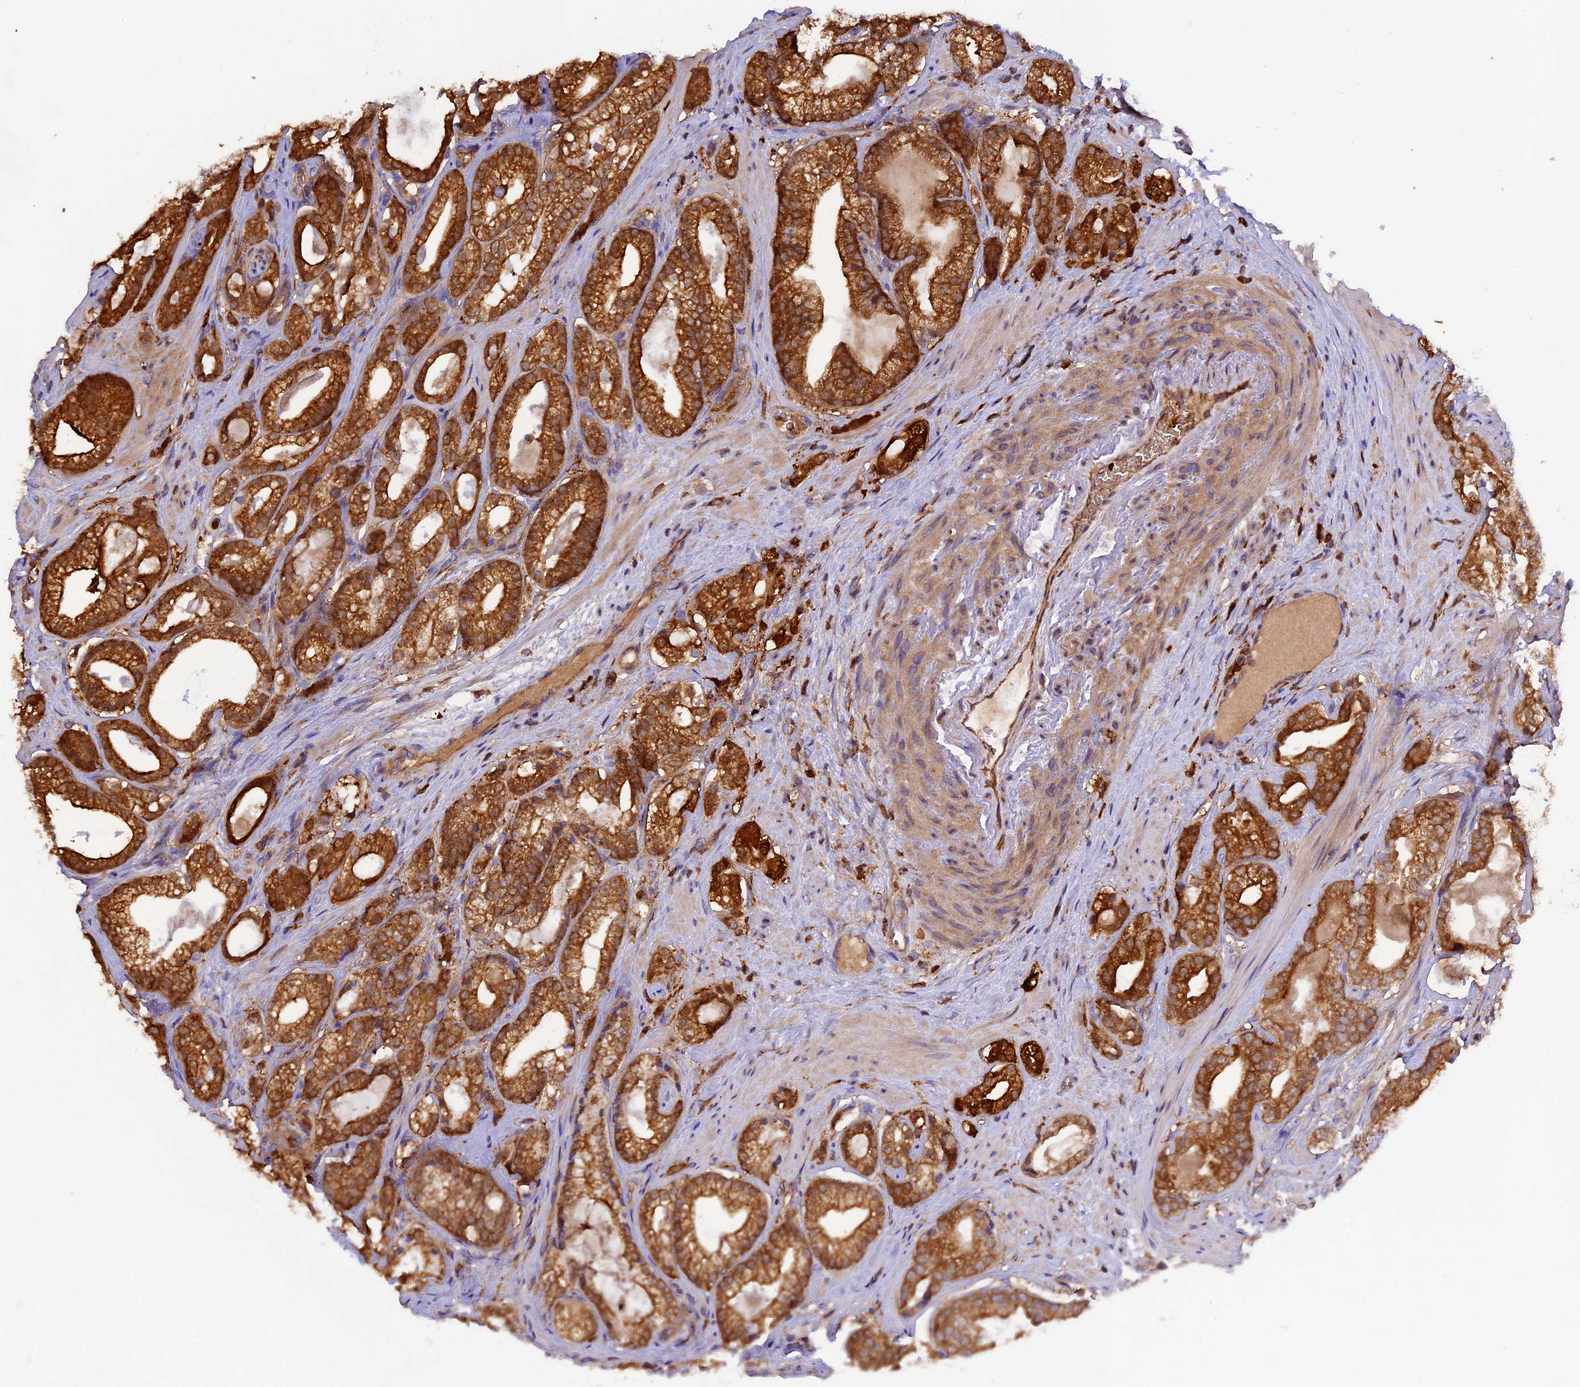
{"staining": {"intensity": "strong", "quantity": ">75%", "location": "cytoplasmic/membranous"}, "tissue": "prostate cancer", "cell_type": "Tumor cells", "image_type": "cancer", "snomed": [{"axis": "morphology", "description": "Adenocarcinoma, High grade"}, {"axis": "topography", "description": "Prostate"}], "caption": "DAB (3,3'-diaminobenzidine) immunohistochemical staining of prostate cancer (adenocarcinoma (high-grade)) shows strong cytoplasmic/membranous protein expression in about >75% of tumor cells.", "gene": "MYO9B", "patient": {"sex": "male", "age": 60}}